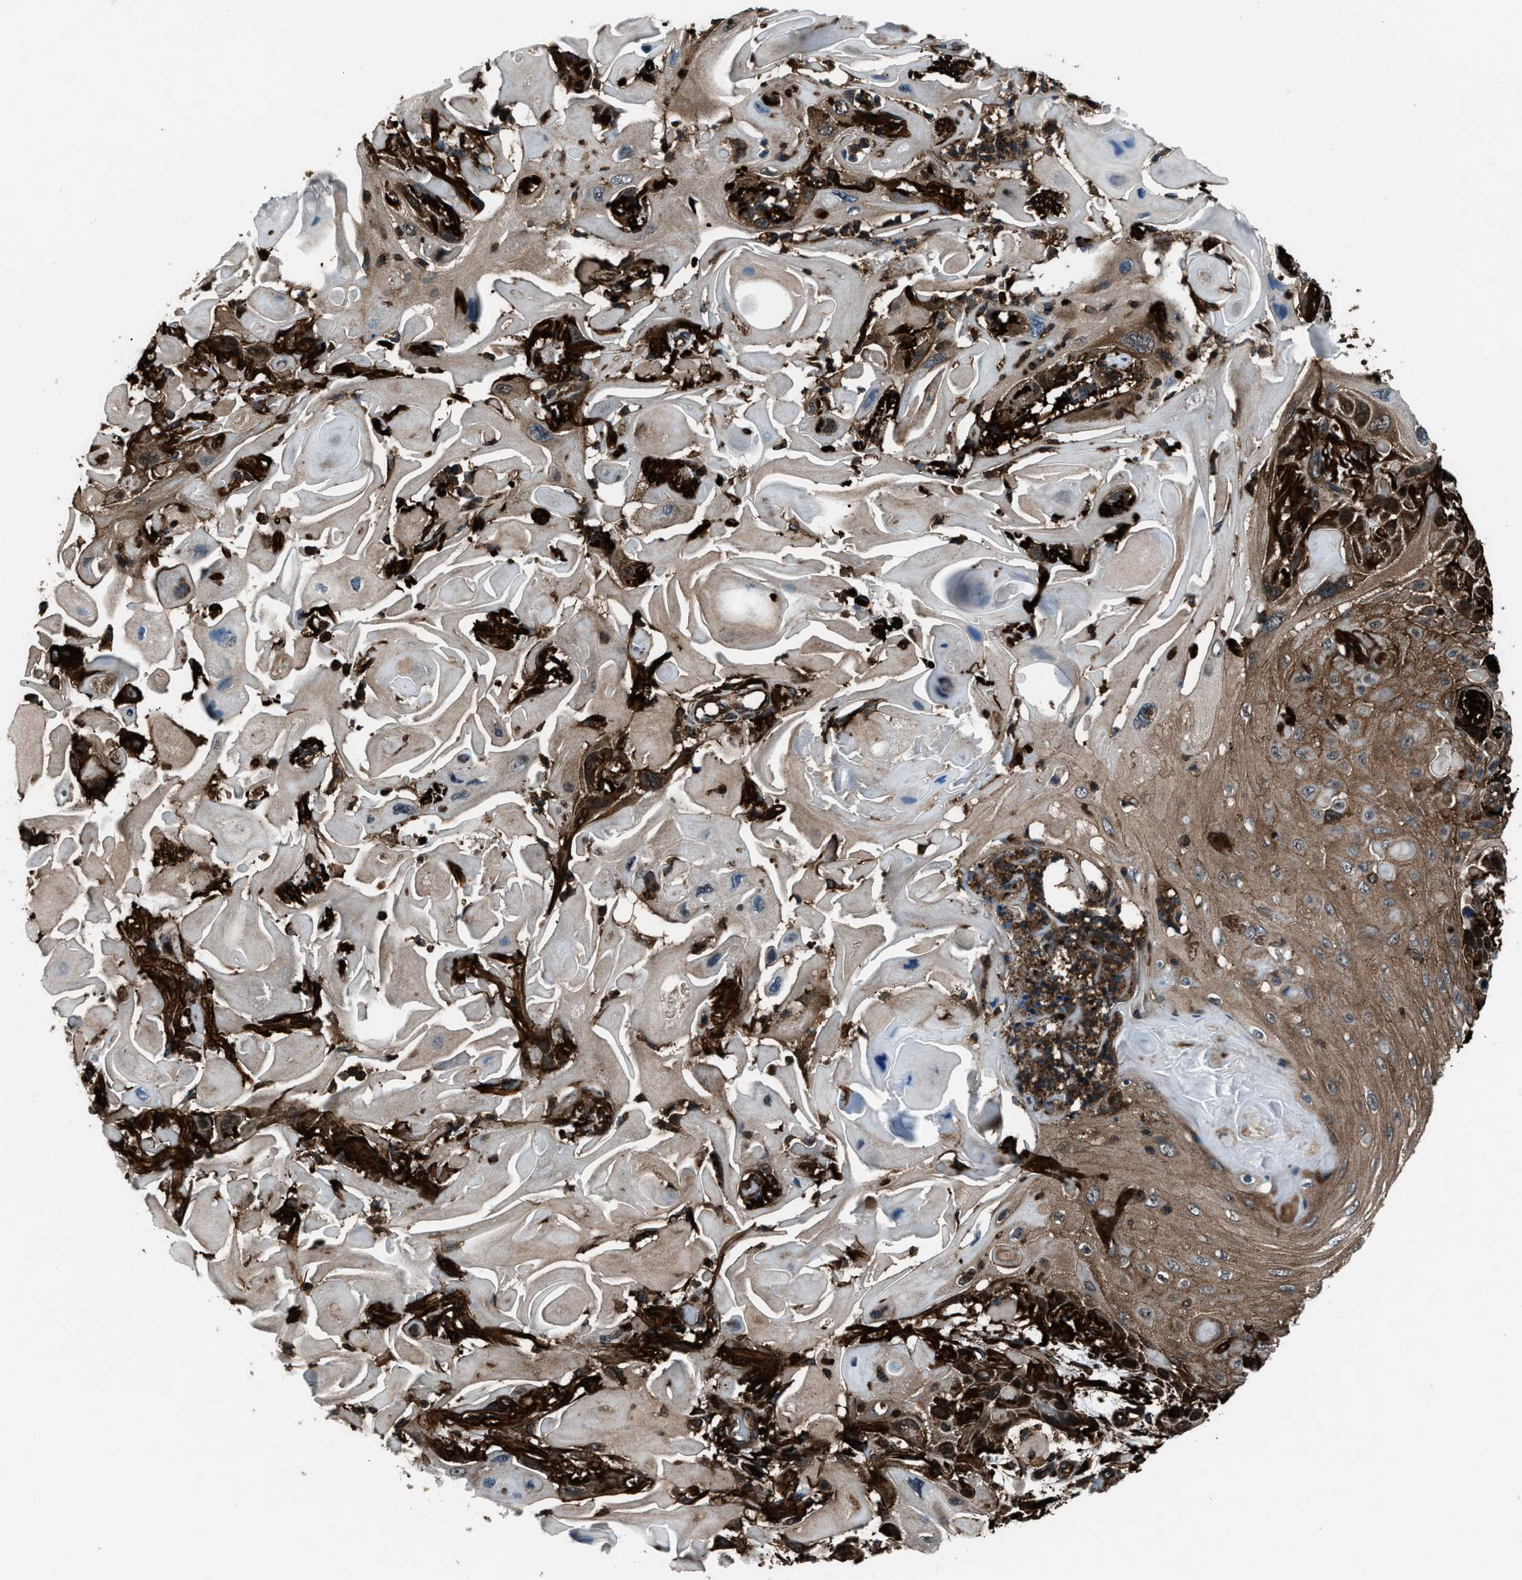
{"staining": {"intensity": "strong", "quantity": "25%-75%", "location": "cytoplasmic/membranous"}, "tissue": "skin cancer", "cell_type": "Tumor cells", "image_type": "cancer", "snomed": [{"axis": "morphology", "description": "Squamous cell carcinoma, NOS"}, {"axis": "topography", "description": "Skin"}], "caption": "Immunohistochemistry (IHC) (DAB) staining of squamous cell carcinoma (skin) displays strong cytoplasmic/membranous protein staining in about 25%-75% of tumor cells.", "gene": "SNX30", "patient": {"sex": "female", "age": 77}}